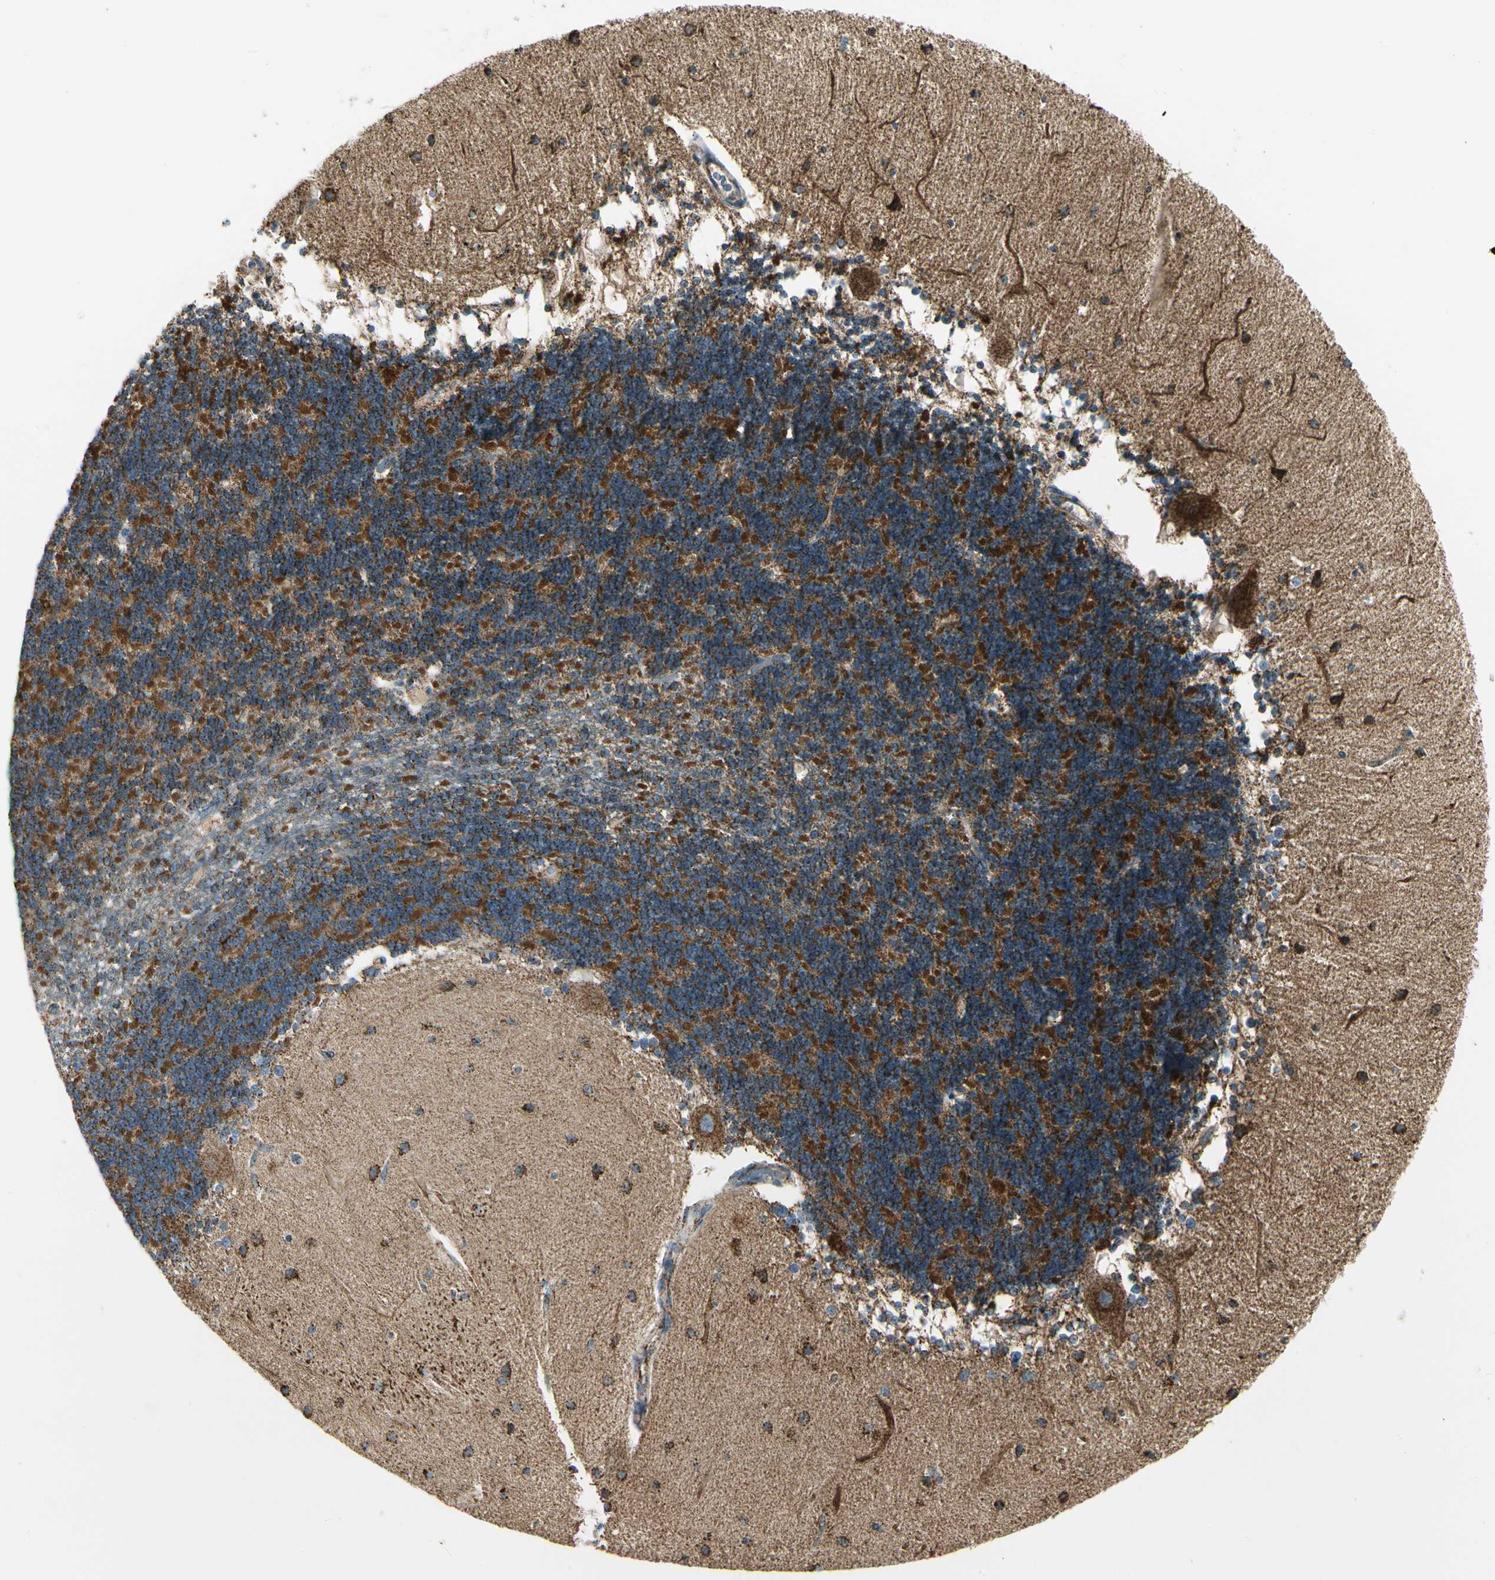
{"staining": {"intensity": "moderate", "quantity": ">75%", "location": "cytoplasmic/membranous"}, "tissue": "cerebellum", "cell_type": "Cells in granular layer", "image_type": "normal", "snomed": [{"axis": "morphology", "description": "Normal tissue, NOS"}, {"axis": "topography", "description": "Cerebellum"}], "caption": "A medium amount of moderate cytoplasmic/membranous staining is seen in approximately >75% of cells in granular layer in normal cerebellum. (DAB = brown stain, brightfield microscopy at high magnification).", "gene": "ME2", "patient": {"sex": "female", "age": 54}}